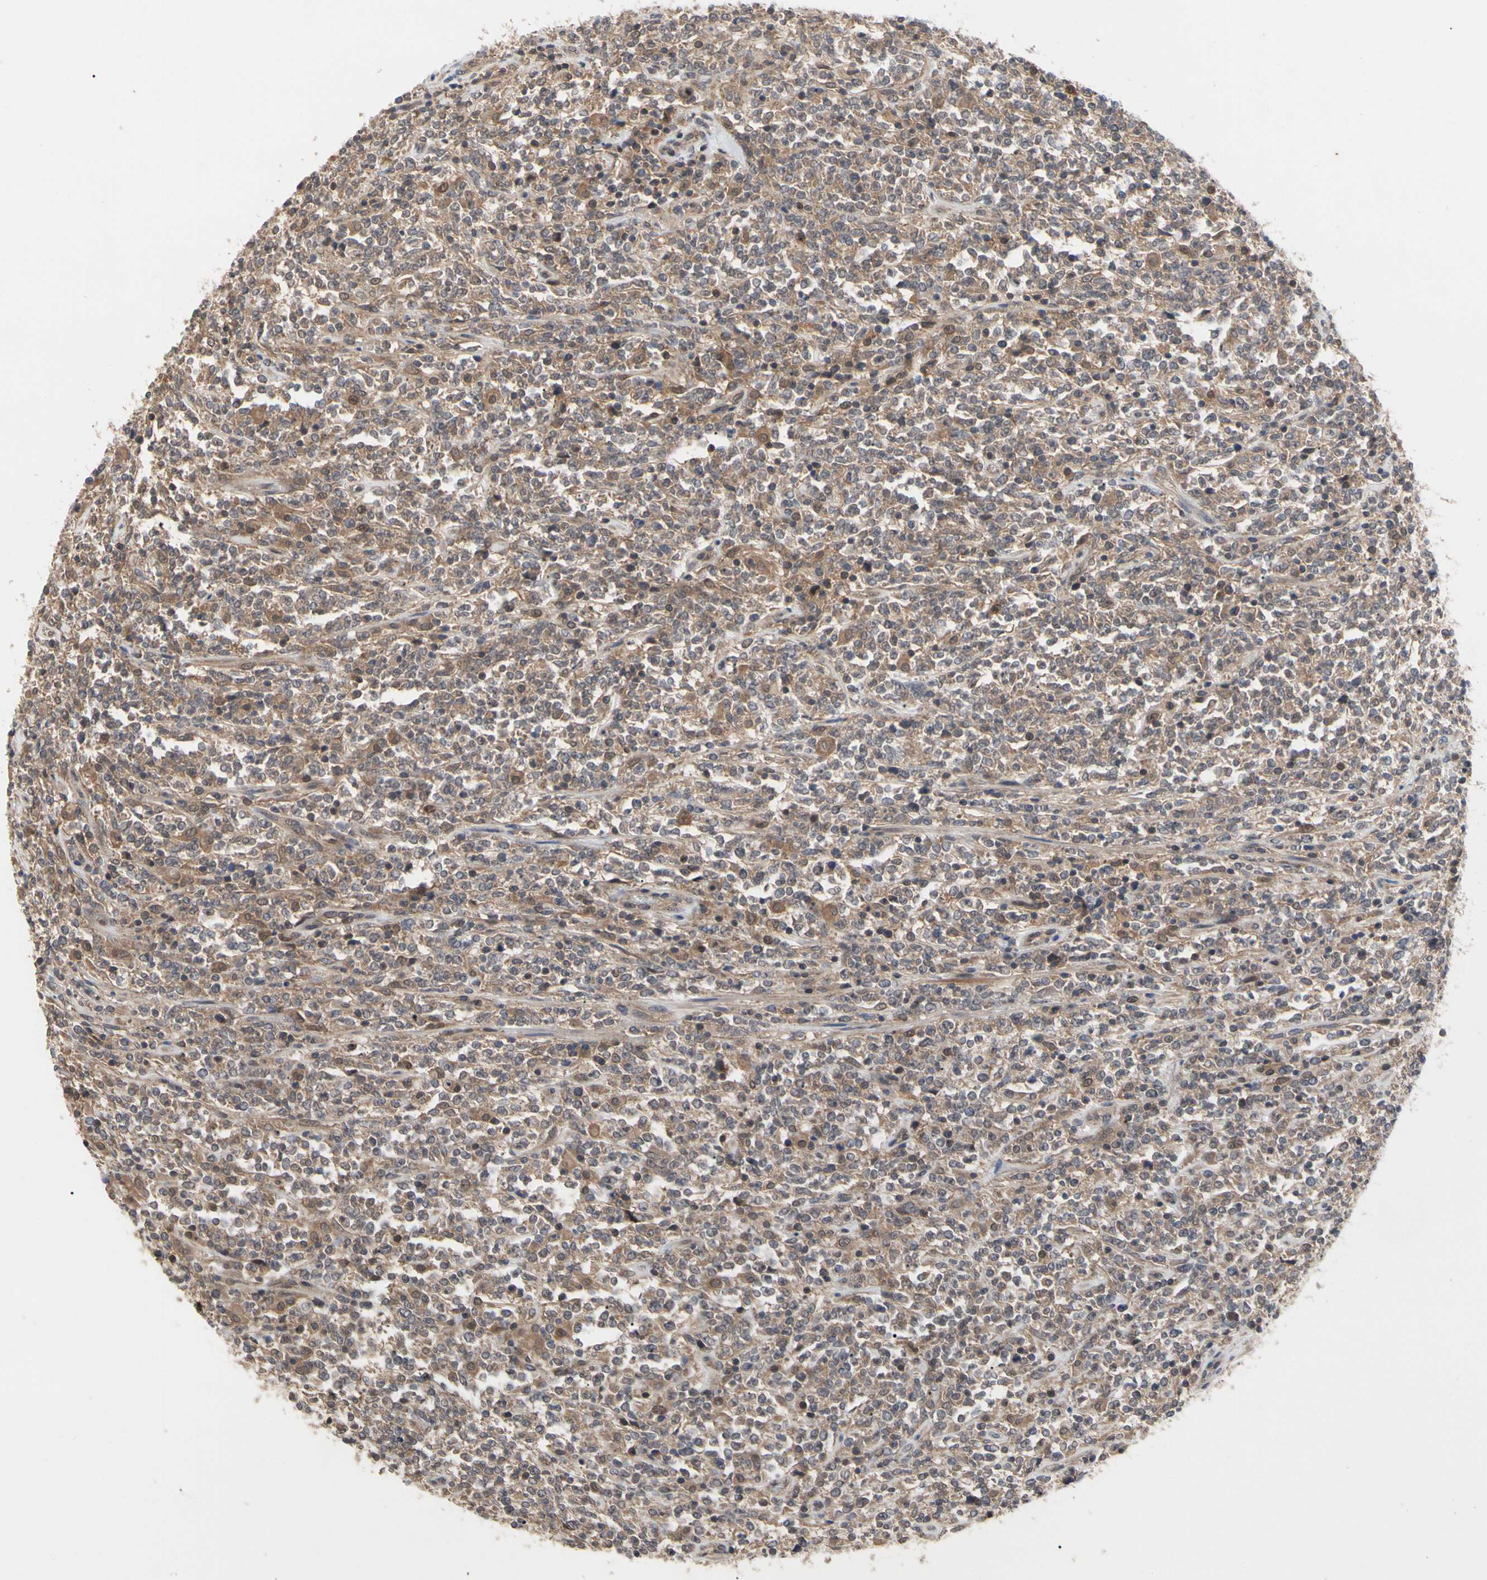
{"staining": {"intensity": "moderate", "quantity": ">75%", "location": "cytoplasmic/membranous"}, "tissue": "lymphoma", "cell_type": "Tumor cells", "image_type": "cancer", "snomed": [{"axis": "morphology", "description": "Malignant lymphoma, non-Hodgkin's type, High grade"}, {"axis": "topography", "description": "Soft tissue"}], "caption": "Immunohistochemical staining of human lymphoma exhibits medium levels of moderate cytoplasmic/membranous positivity in approximately >75% of tumor cells.", "gene": "DPP8", "patient": {"sex": "male", "age": 18}}